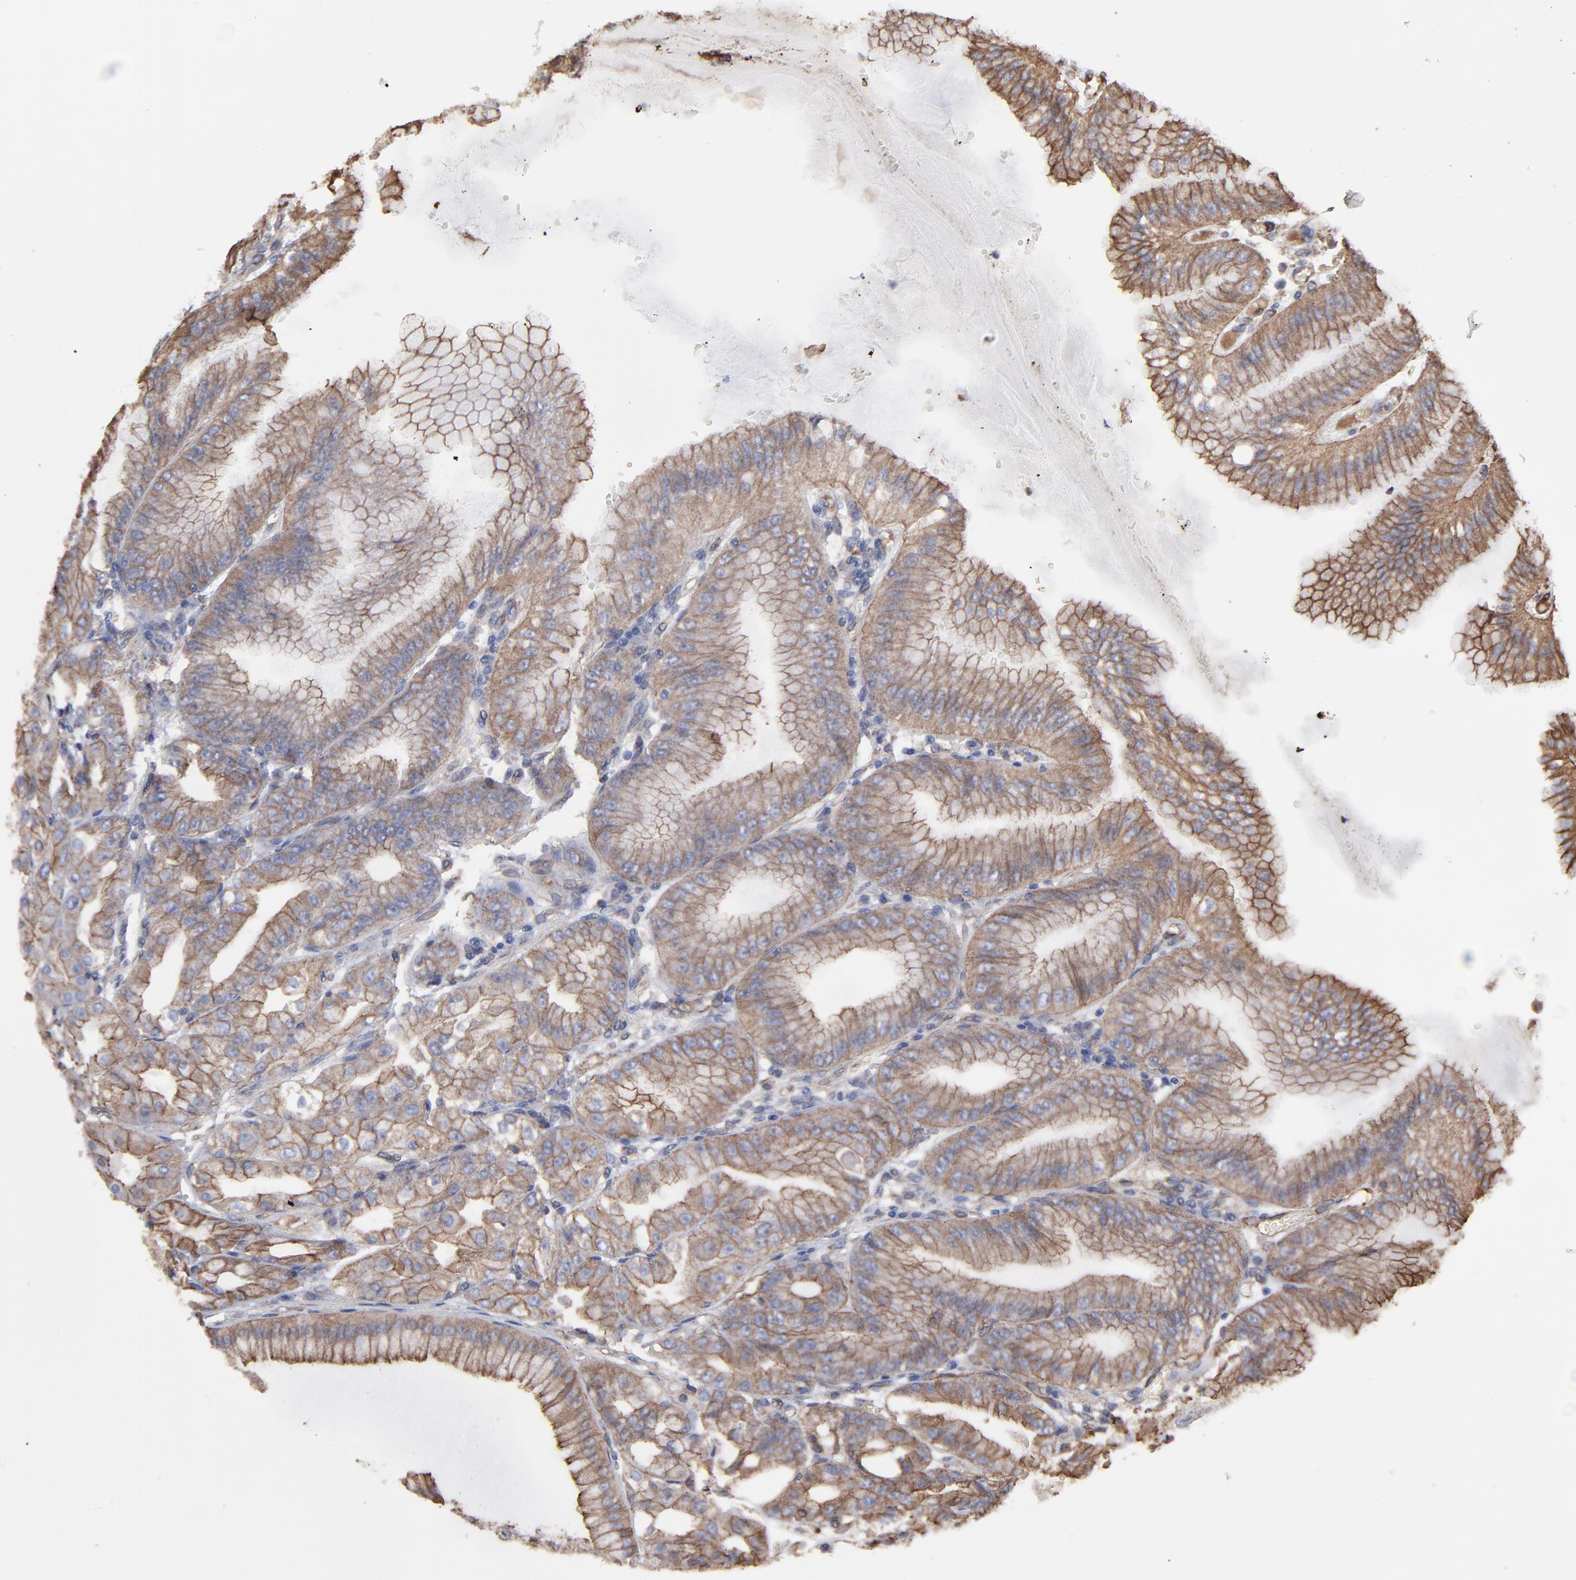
{"staining": {"intensity": "moderate", "quantity": ">75%", "location": "cytoplasmic/membranous"}, "tissue": "stomach", "cell_type": "Glandular cells", "image_type": "normal", "snomed": [{"axis": "morphology", "description": "Normal tissue, NOS"}, {"axis": "topography", "description": "Stomach, lower"}], "caption": "High-magnification brightfield microscopy of benign stomach stained with DAB (3,3'-diaminobenzidine) (brown) and counterstained with hematoxylin (blue). glandular cells exhibit moderate cytoplasmic/membranous expression is present in approximately>75% of cells.", "gene": "LRCH2", "patient": {"sex": "male", "age": 71}}